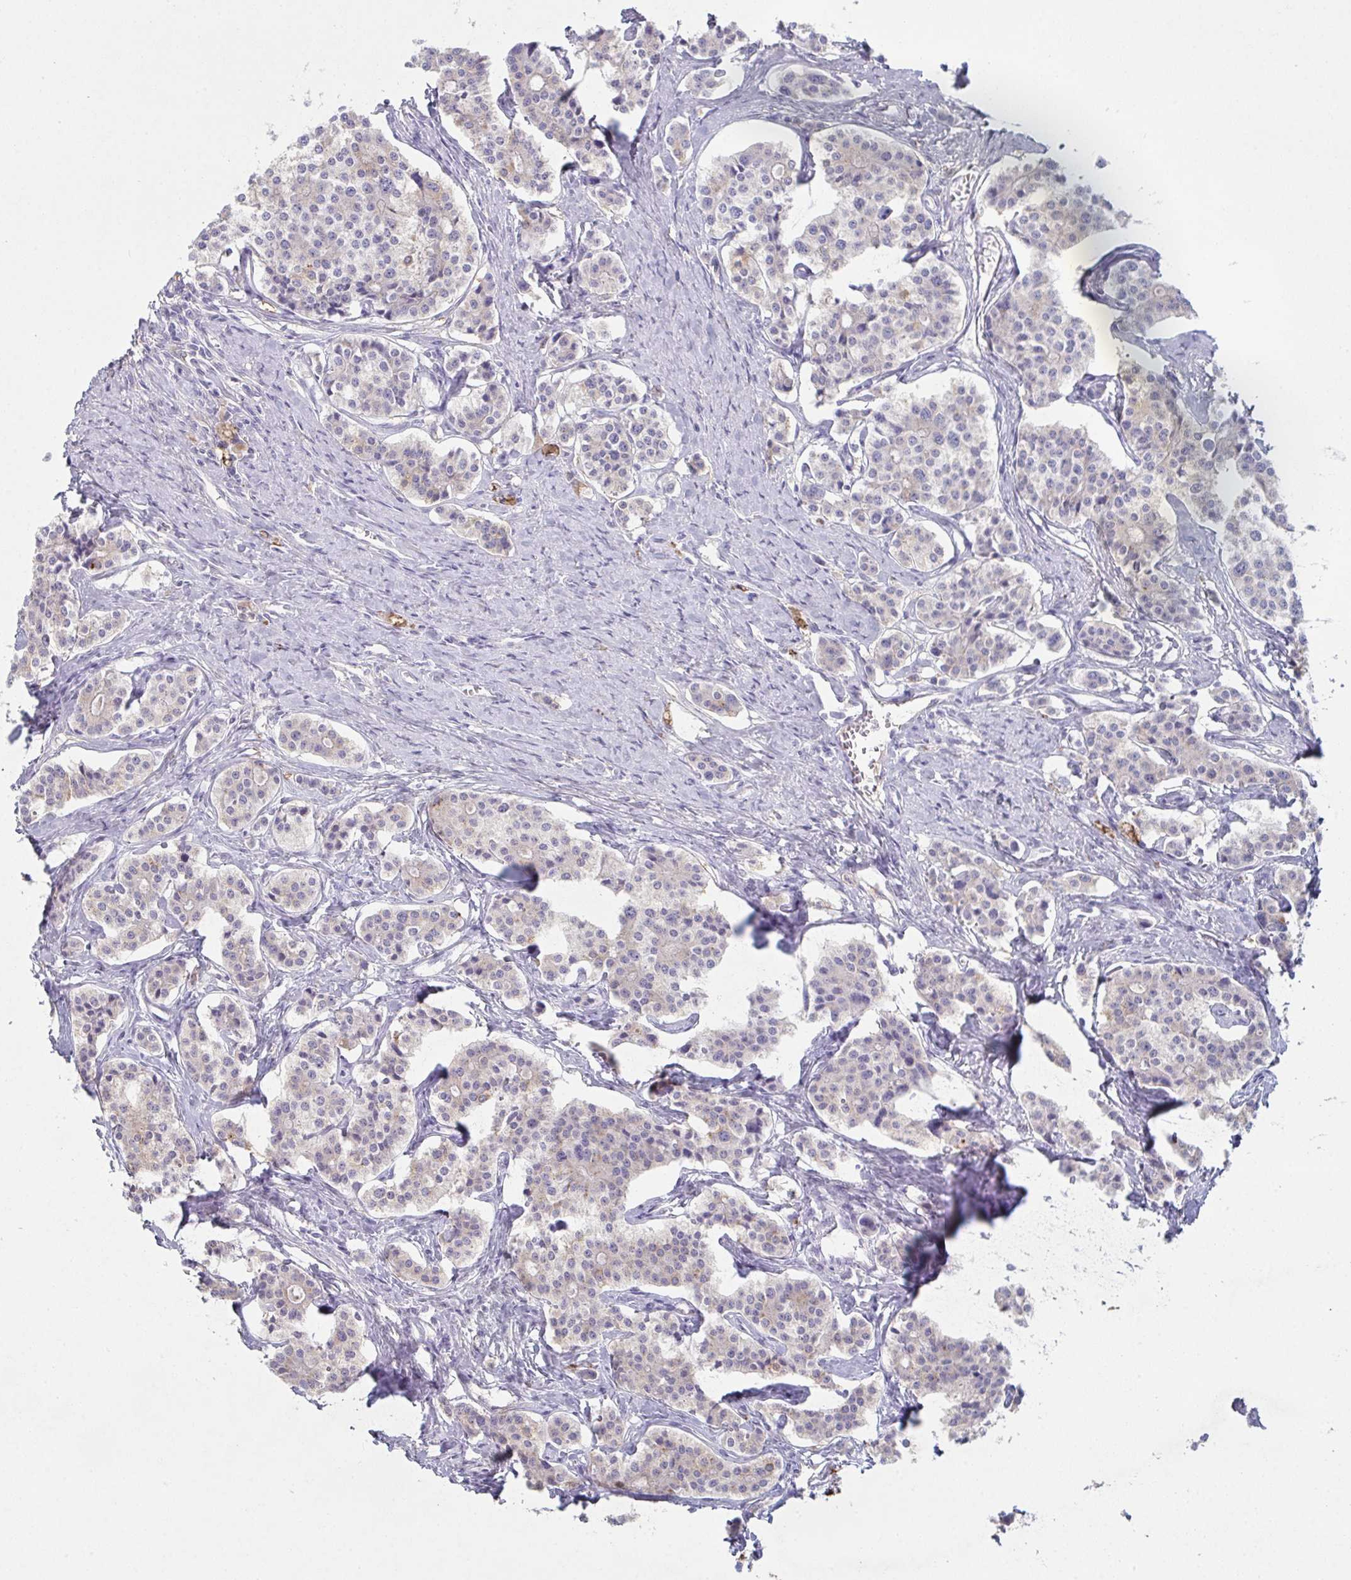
{"staining": {"intensity": "weak", "quantity": "25%-75%", "location": "cytoplasmic/membranous"}, "tissue": "carcinoid", "cell_type": "Tumor cells", "image_type": "cancer", "snomed": [{"axis": "morphology", "description": "Carcinoid, malignant, NOS"}, {"axis": "topography", "description": "Small intestine"}], "caption": "The photomicrograph shows staining of carcinoid (malignant), revealing weak cytoplasmic/membranous protein positivity (brown color) within tumor cells.", "gene": "ADAM21", "patient": {"sex": "male", "age": 63}}